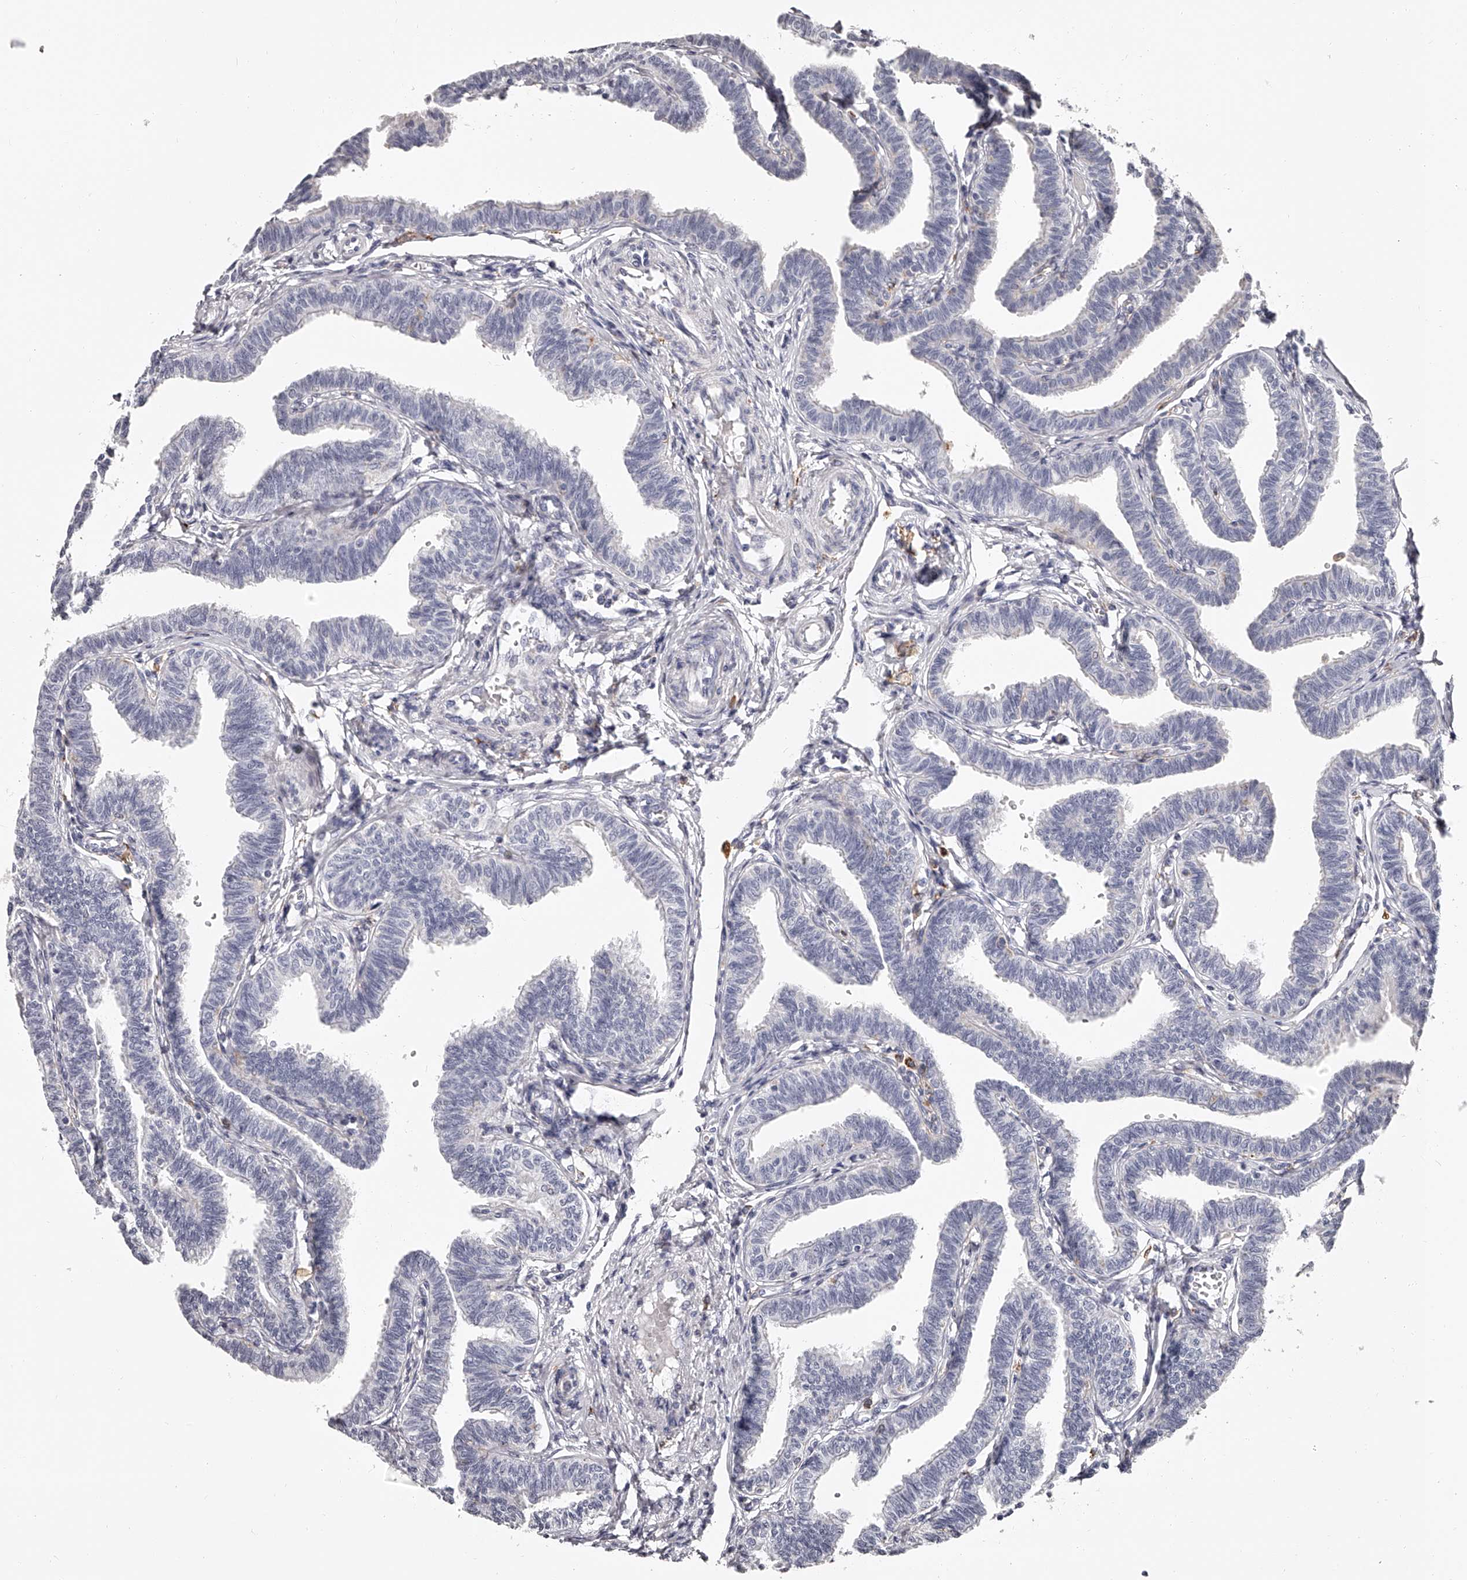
{"staining": {"intensity": "negative", "quantity": "none", "location": "none"}, "tissue": "fallopian tube", "cell_type": "Glandular cells", "image_type": "normal", "snomed": [{"axis": "morphology", "description": "Normal tissue, NOS"}, {"axis": "topography", "description": "Fallopian tube"}, {"axis": "topography", "description": "Ovary"}], "caption": "DAB immunohistochemical staining of unremarkable fallopian tube shows no significant staining in glandular cells. (Stains: DAB immunohistochemistry (IHC) with hematoxylin counter stain, Microscopy: brightfield microscopy at high magnification).", "gene": "PACSIN1", "patient": {"sex": "female", "age": 23}}